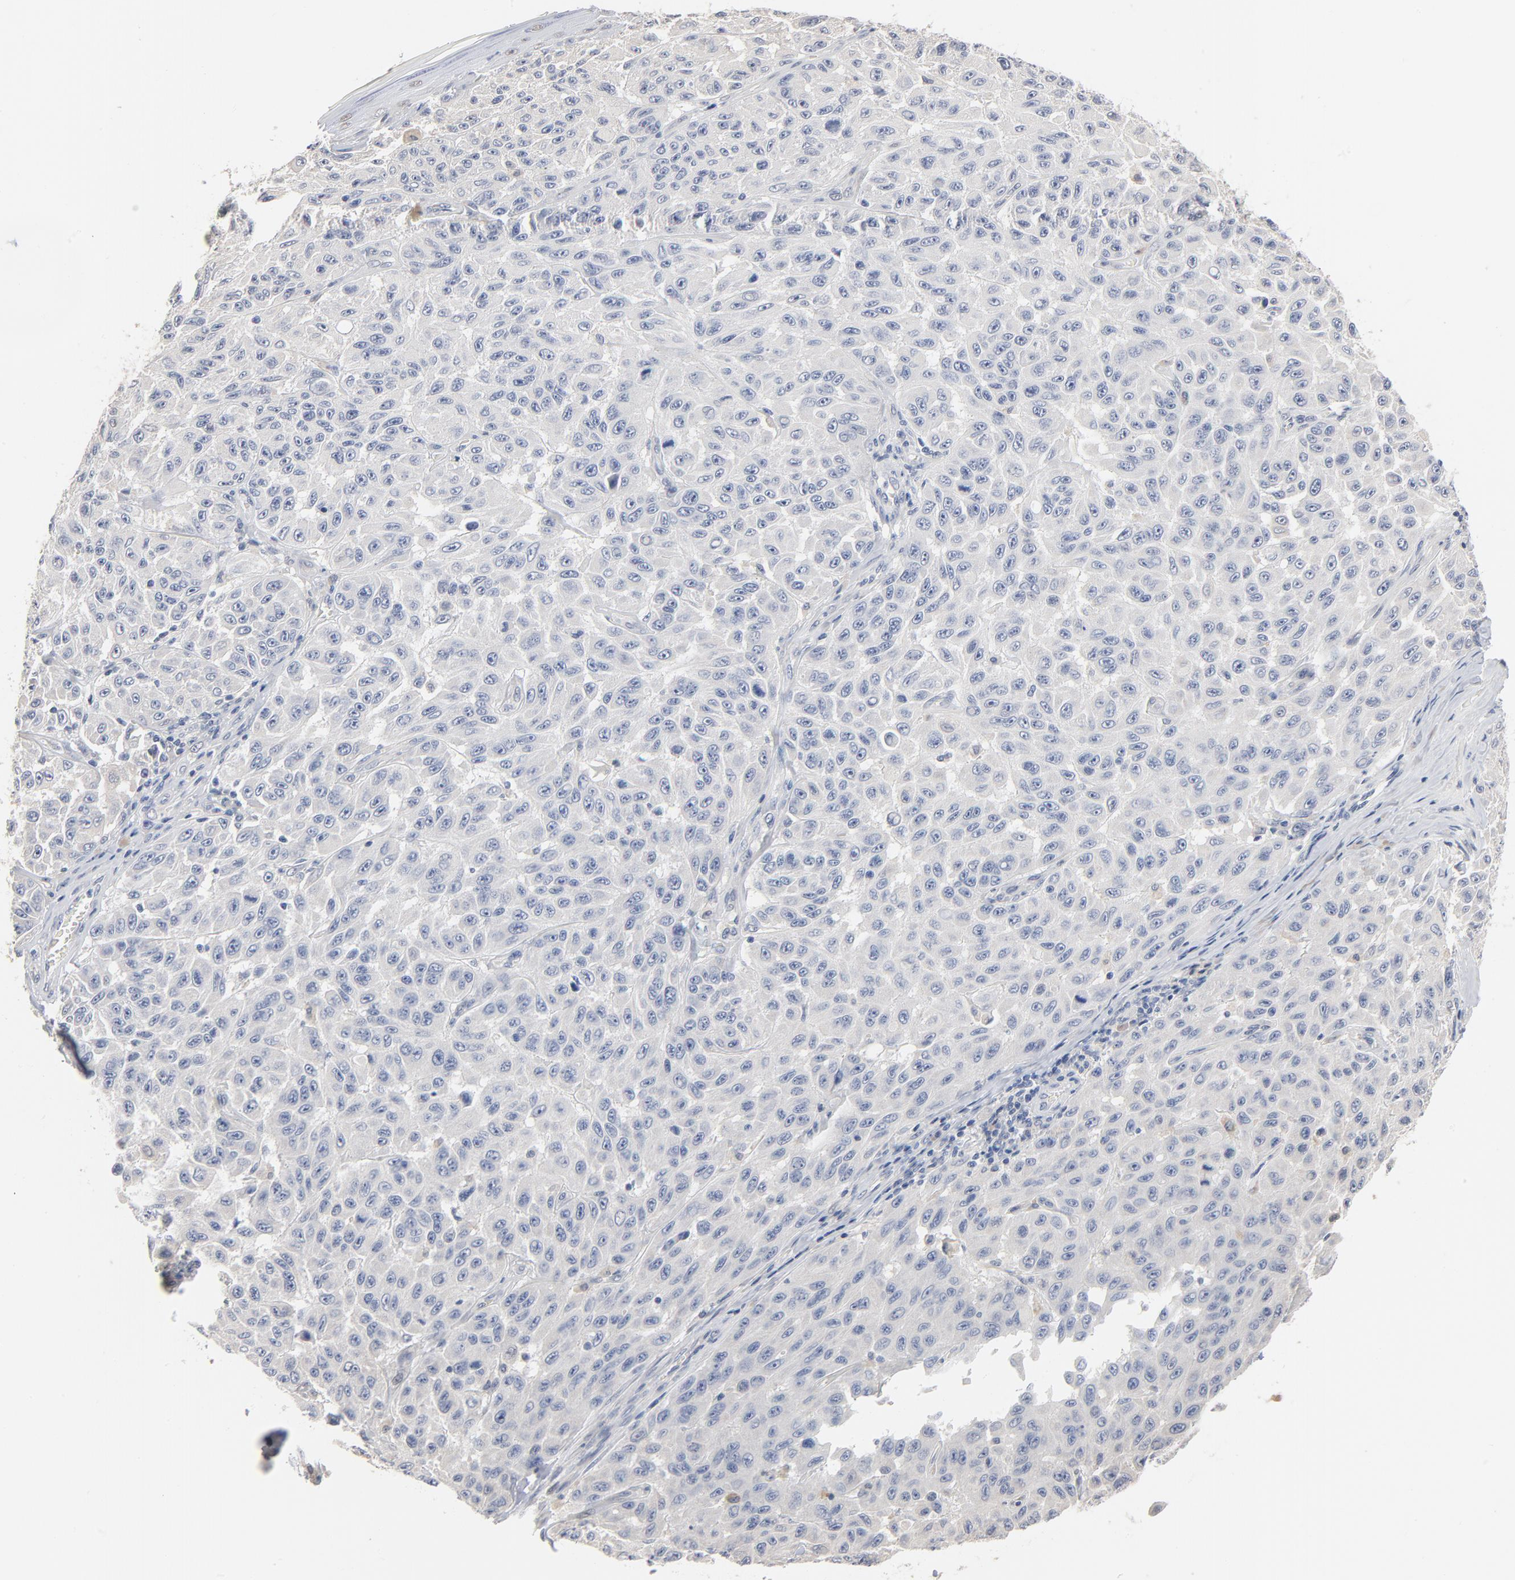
{"staining": {"intensity": "negative", "quantity": "none", "location": "none"}, "tissue": "melanoma", "cell_type": "Tumor cells", "image_type": "cancer", "snomed": [{"axis": "morphology", "description": "Malignant melanoma, NOS"}, {"axis": "topography", "description": "Skin"}], "caption": "Tumor cells are negative for brown protein staining in melanoma.", "gene": "EPCAM", "patient": {"sex": "male", "age": 30}}